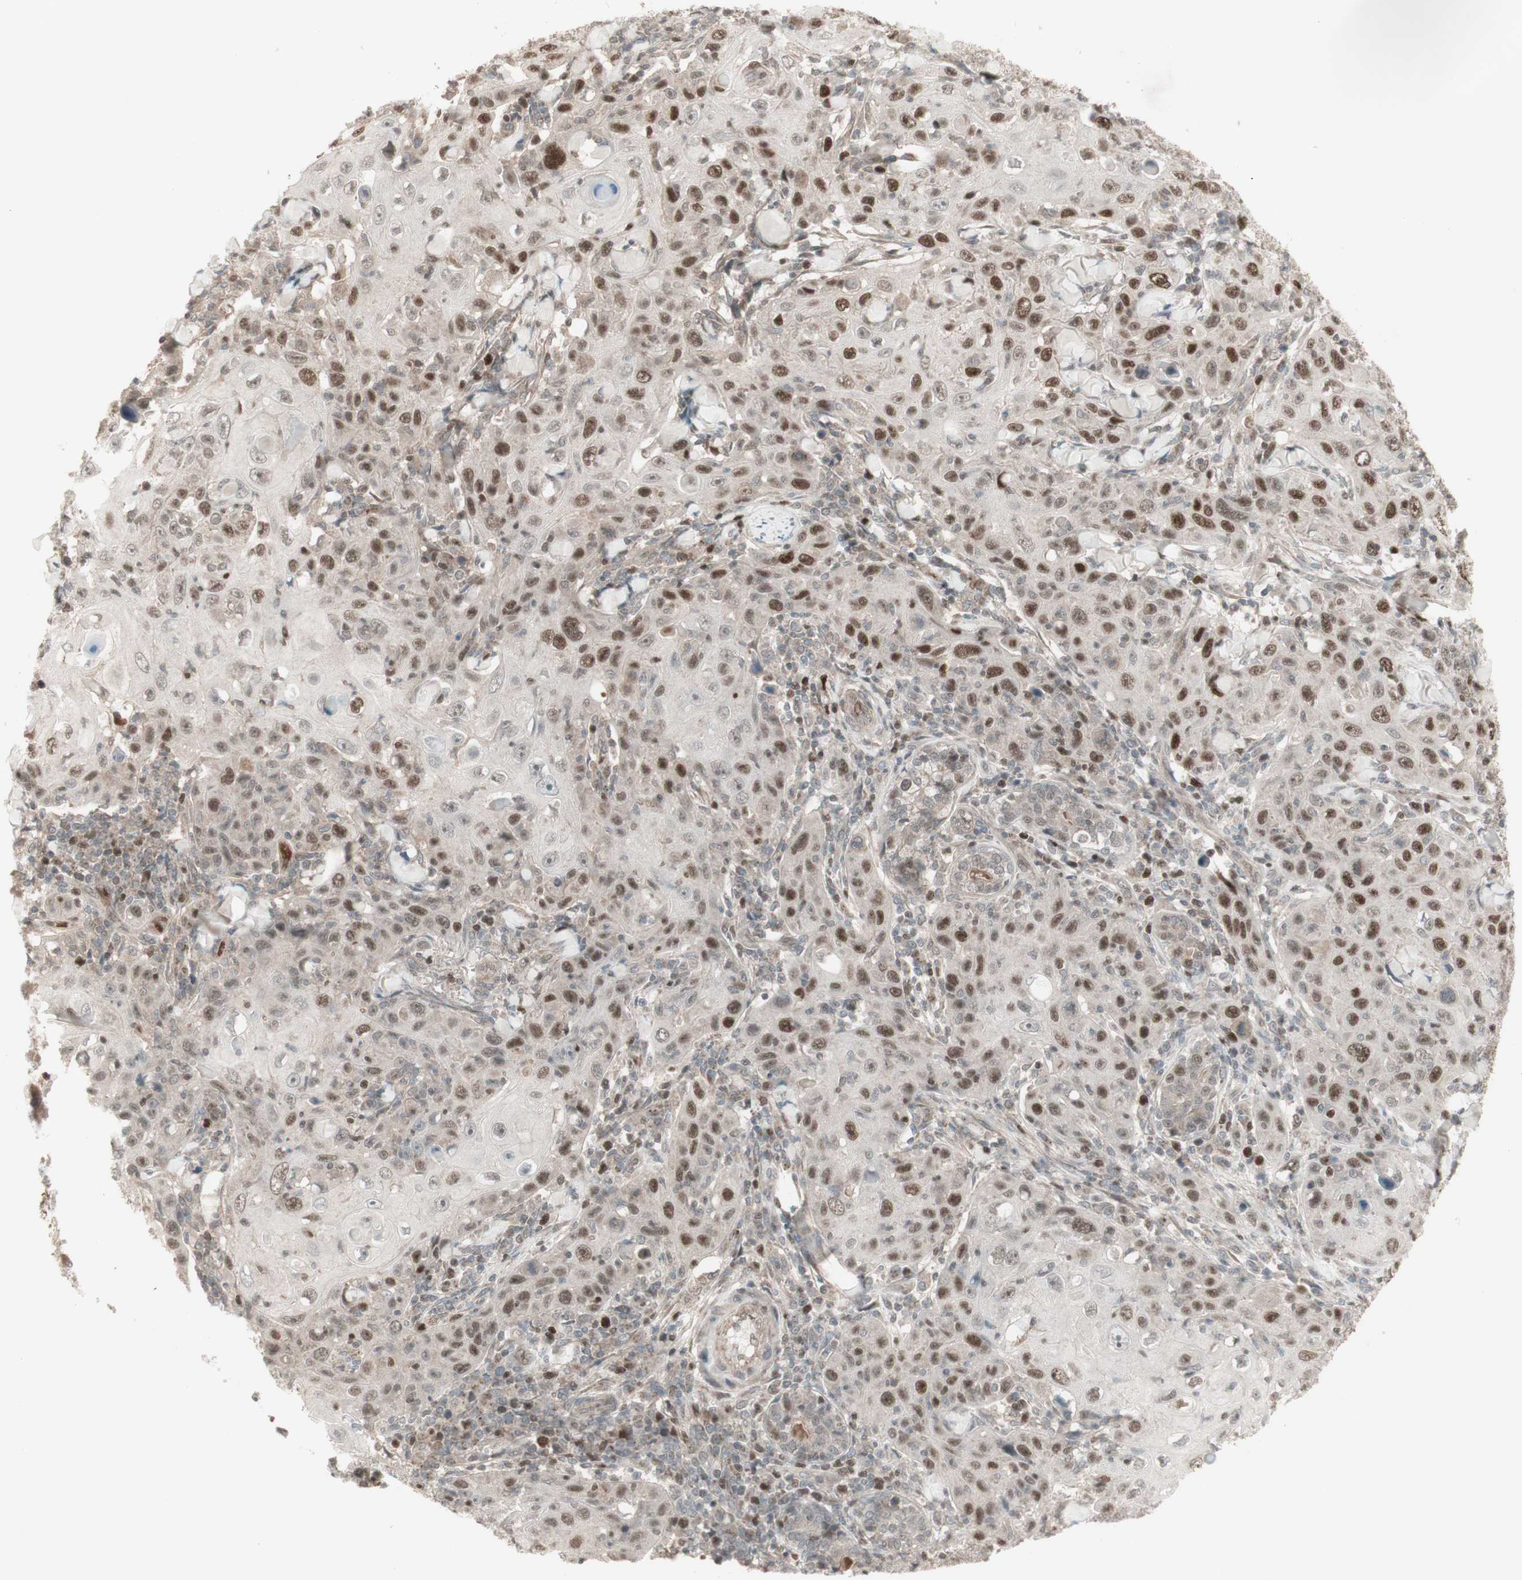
{"staining": {"intensity": "strong", "quantity": "25%-75%", "location": "nuclear"}, "tissue": "skin cancer", "cell_type": "Tumor cells", "image_type": "cancer", "snomed": [{"axis": "morphology", "description": "Squamous cell carcinoma, NOS"}, {"axis": "topography", "description": "Skin"}], "caption": "A photomicrograph of skin cancer (squamous cell carcinoma) stained for a protein demonstrates strong nuclear brown staining in tumor cells.", "gene": "MSH6", "patient": {"sex": "female", "age": 88}}